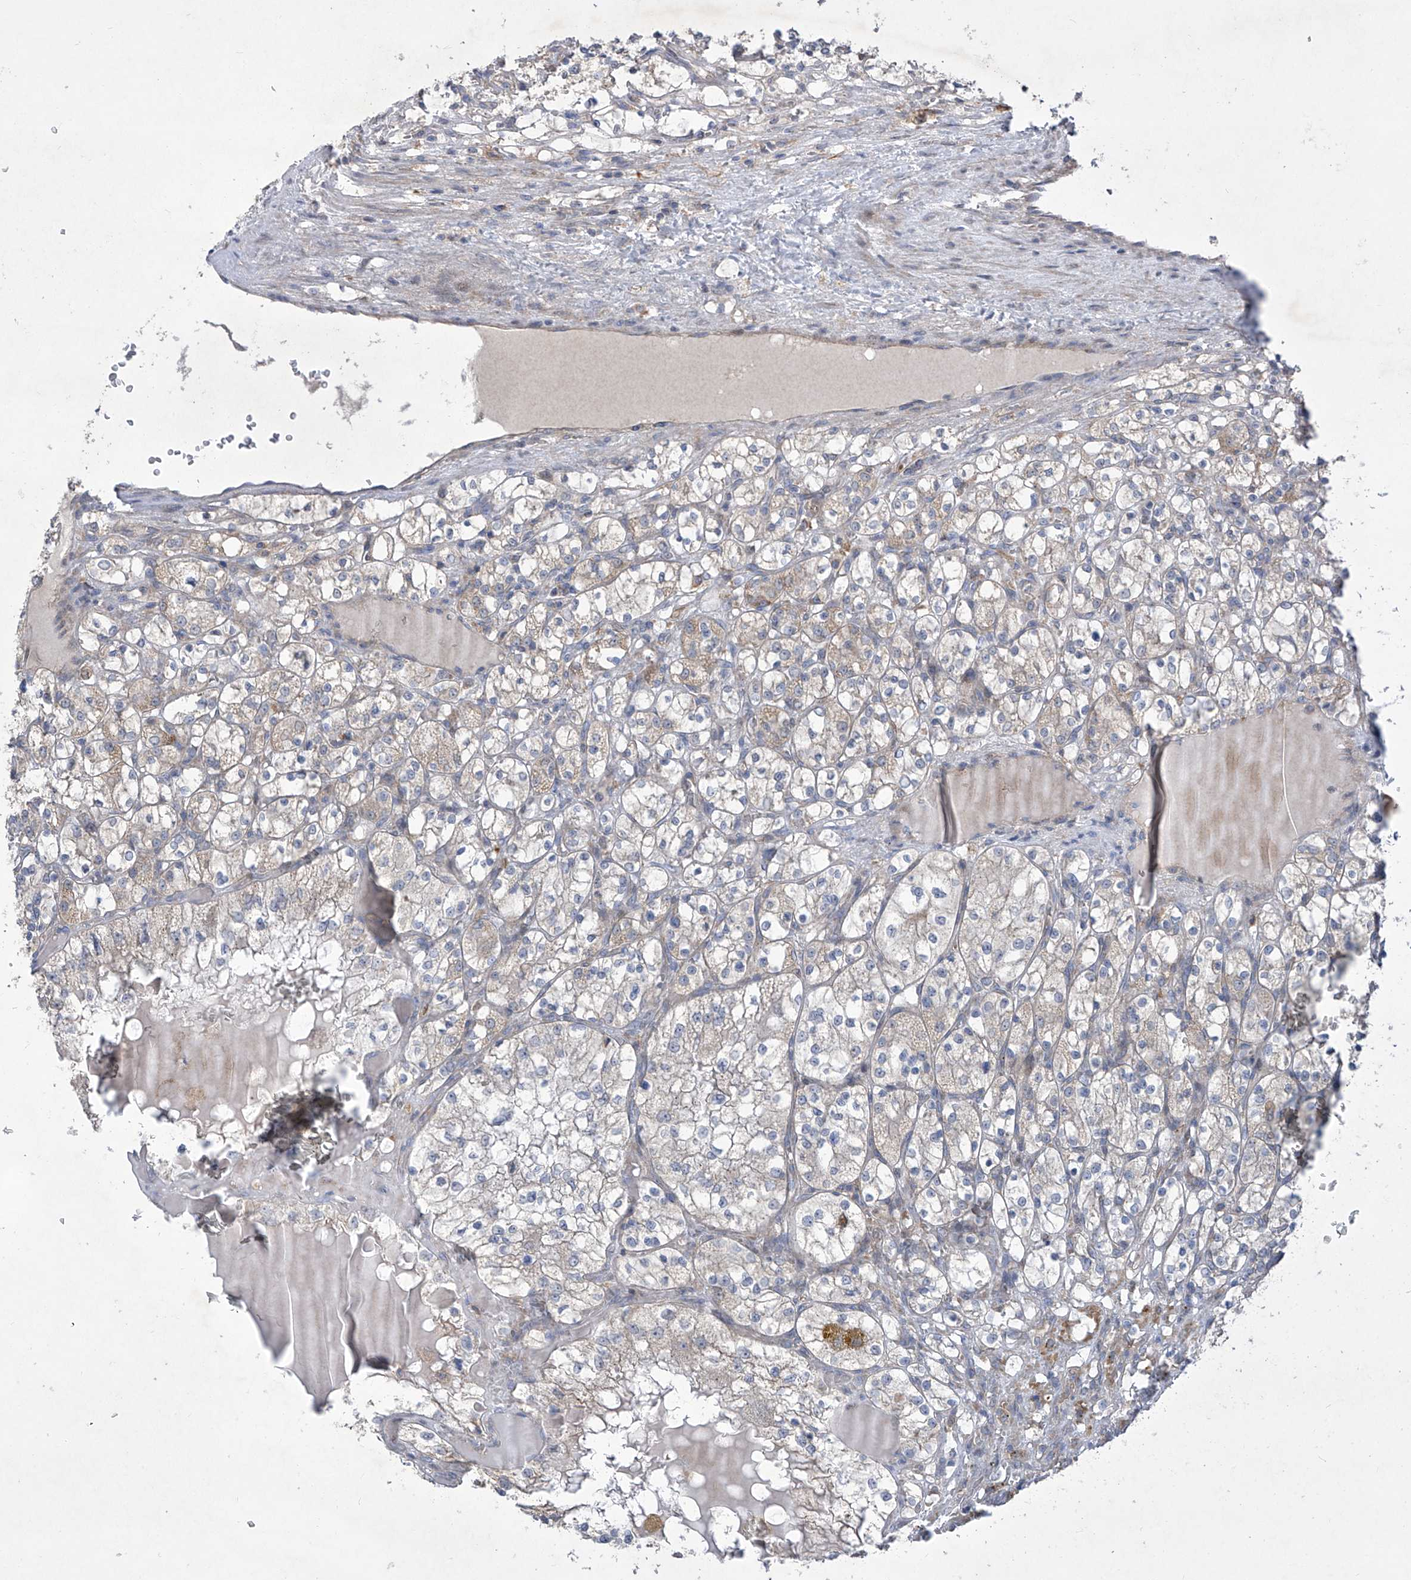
{"staining": {"intensity": "negative", "quantity": "none", "location": "none"}, "tissue": "renal cancer", "cell_type": "Tumor cells", "image_type": "cancer", "snomed": [{"axis": "morphology", "description": "Adenocarcinoma, NOS"}, {"axis": "topography", "description": "Kidney"}], "caption": "This histopathology image is of renal cancer (adenocarcinoma) stained with immunohistochemistry to label a protein in brown with the nuclei are counter-stained blue. There is no staining in tumor cells.", "gene": "COQ3", "patient": {"sex": "female", "age": 69}}